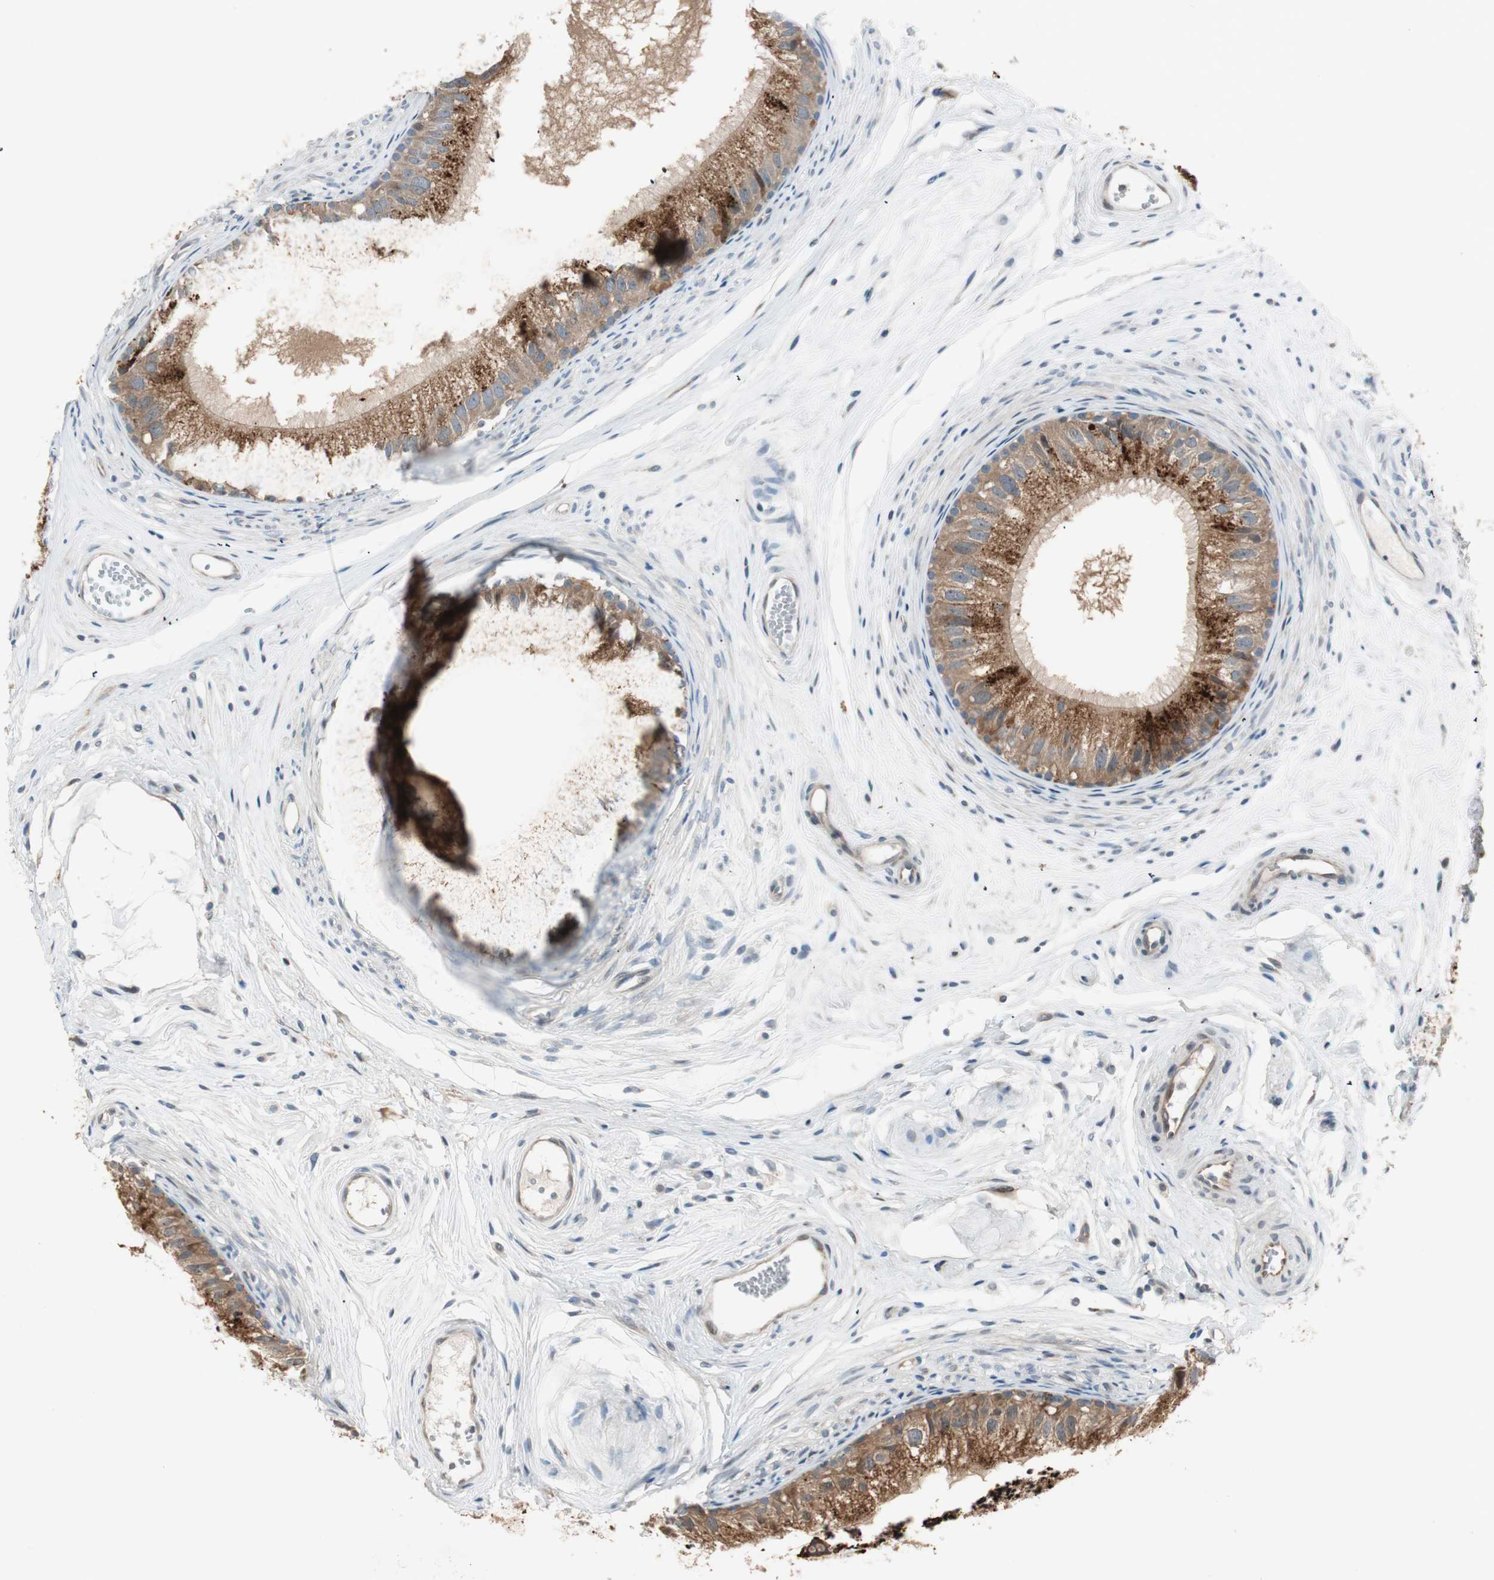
{"staining": {"intensity": "moderate", "quantity": ">75%", "location": "cytoplasmic/membranous"}, "tissue": "epididymis", "cell_type": "Glandular cells", "image_type": "normal", "snomed": [{"axis": "morphology", "description": "Normal tissue, NOS"}, {"axis": "topography", "description": "Epididymis"}], "caption": "Epididymis stained with DAB (3,3'-diaminobenzidine) immunohistochemistry (IHC) demonstrates medium levels of moderate cytoplasmic/membranous positivity in about >75% of glandular cells.", "gene": "CGRRF1", "patient": {"sex": "male", "age": 56}}